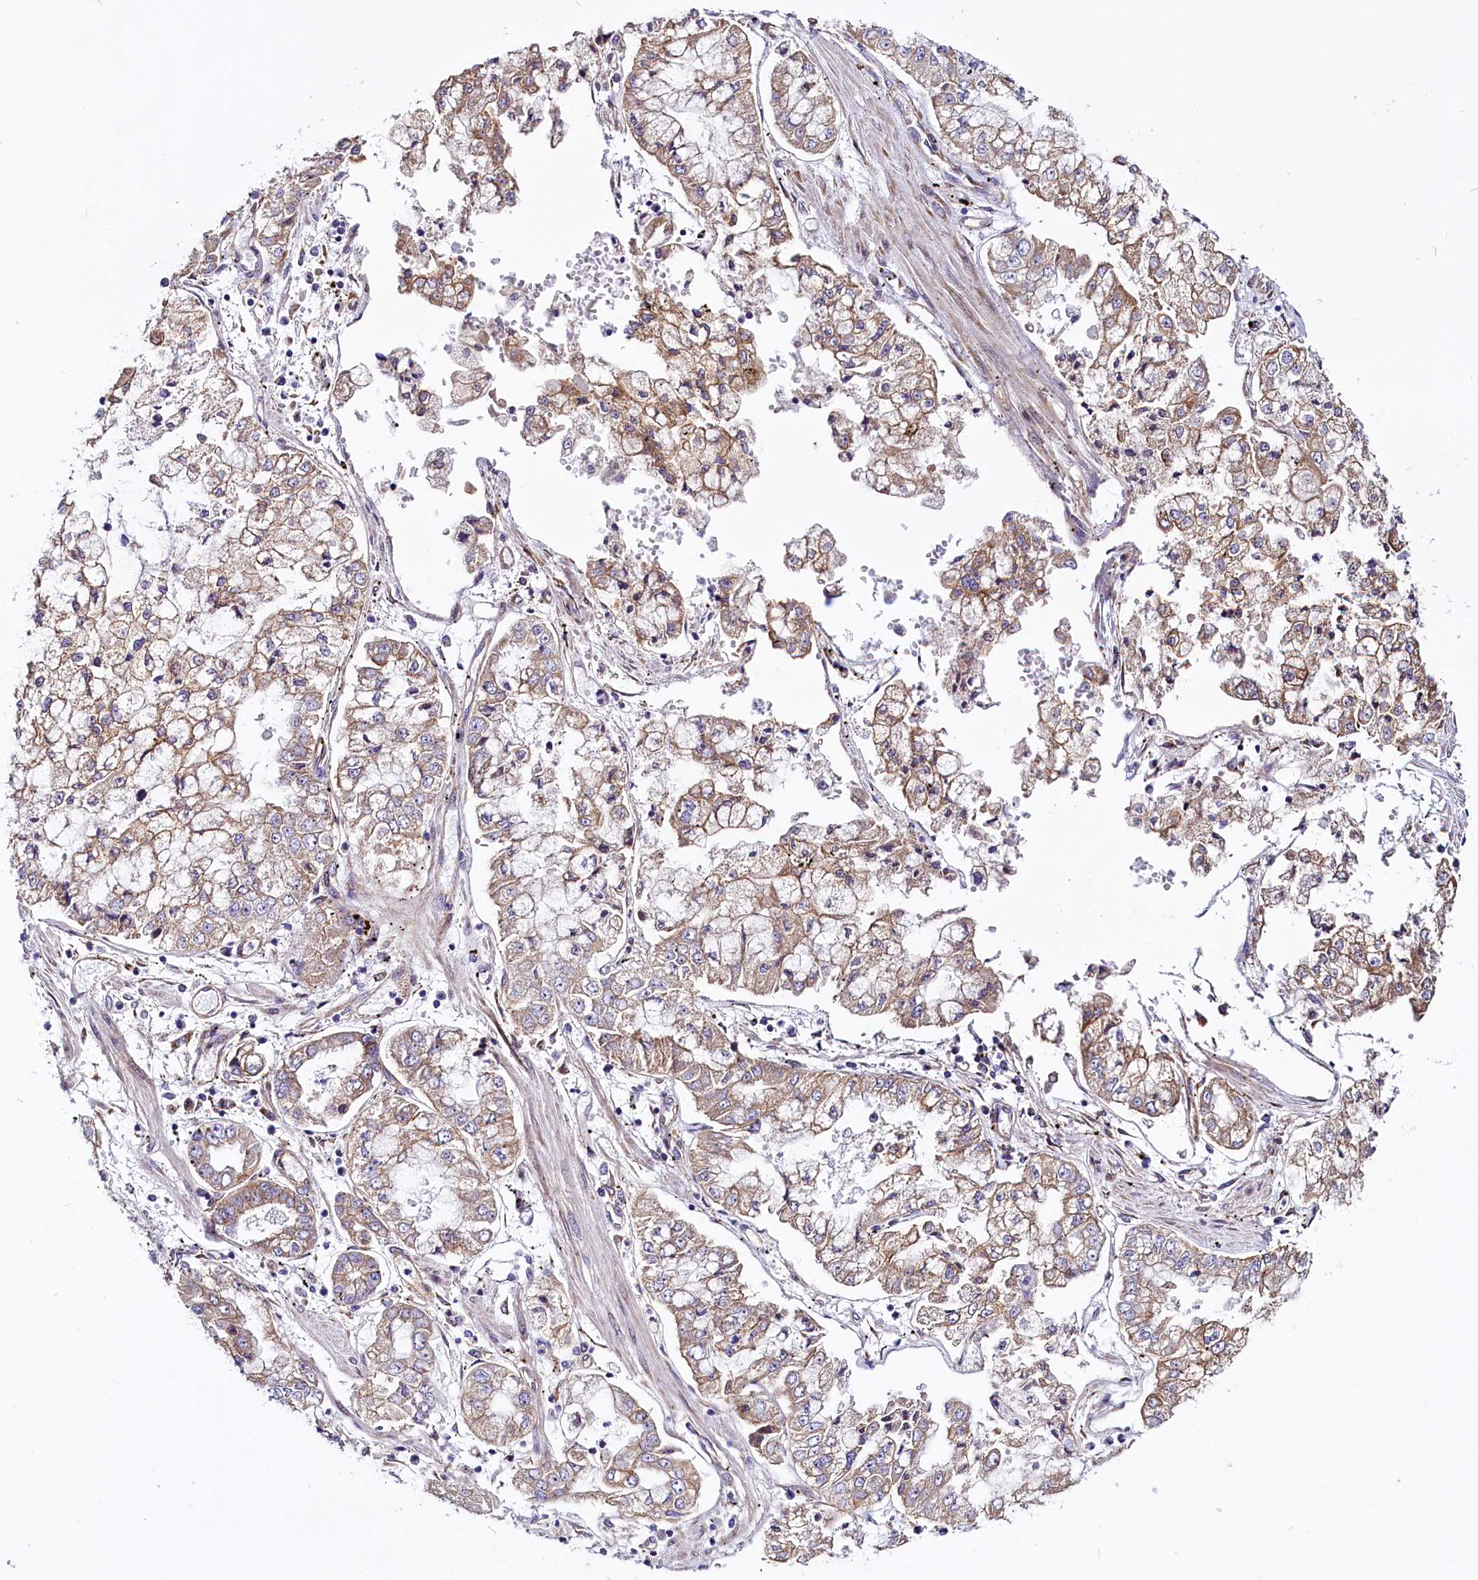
{"staining": {"intensity": "weak", "quantity": ">75%", "location": "cytoplasmic/membranous"}, "tissue": "stomach cancer", "cell_type": "Tumor cells", "image_type": "cancer", "snomed": [{"axis": "morphology", "description": "Adenocarcinoma, NOS"}, {"axis": "topography", "description": "Stomach"}], "caption": "This photomicrograph reveals immunohistochemistry staining of stomach adenocarcinoma, with low weak cytoplasmic/membranous staining in about >75% of tumor cells.", "gene": "UACA", "patient": {"sex": "male", "age": 76}}